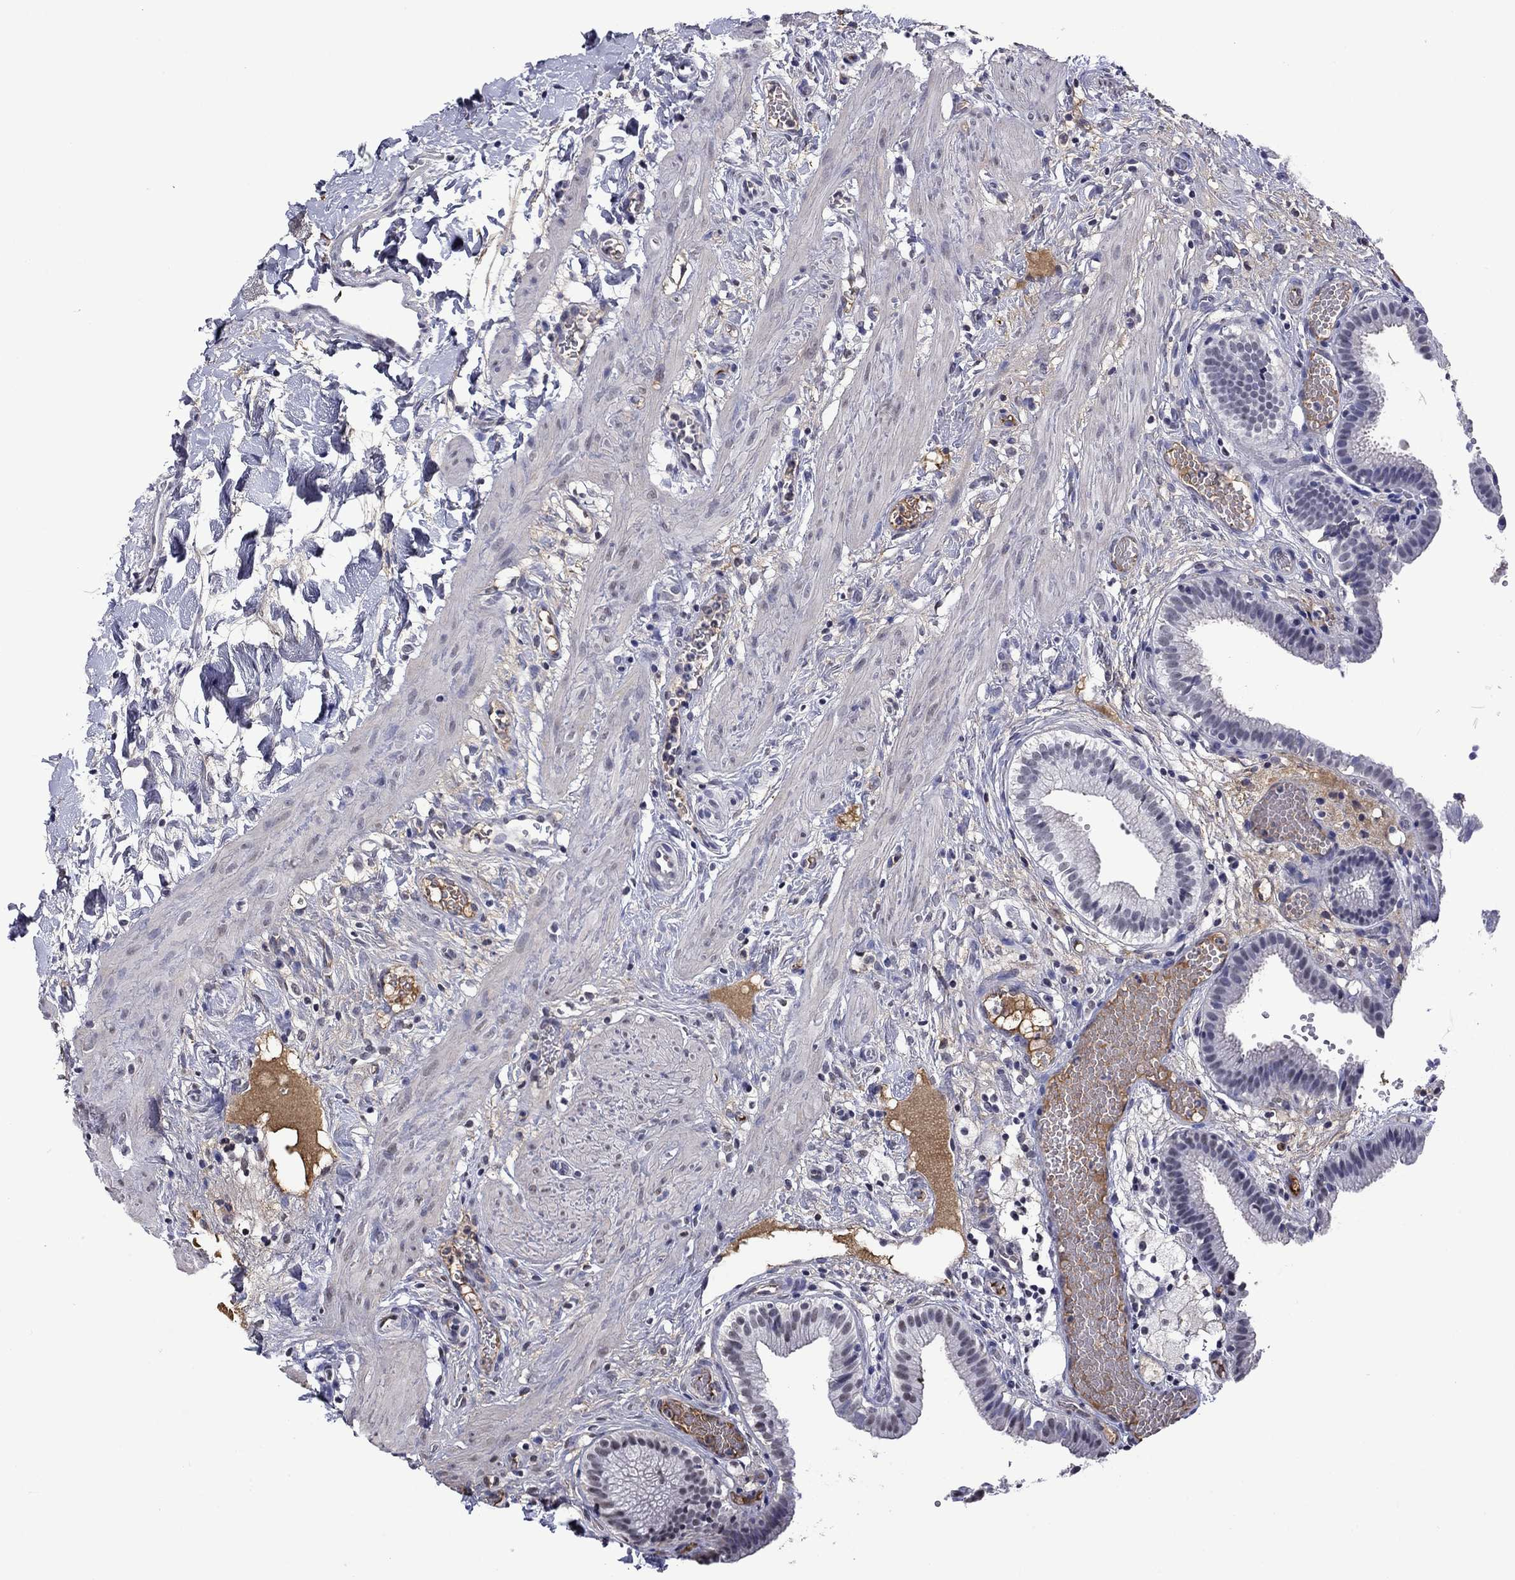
{"staining": {"intensity": "negative", "quantity": "none", "location": "none"}, "tissue": "gallbladder", "cell_type": "Glandular cells", "image_type": "normal", "snomed": [{"axis": "morphology", "description": "Normal tissue, NOS"}, {"axis": "topography", "description": "Gallbladder"}], "caption": "Immunohistochemical staining of benign human gallbladder reveals no significant expression in glandular cells.", "gene": "APOA2", "patient": {"sex": "female", "age": 24}}